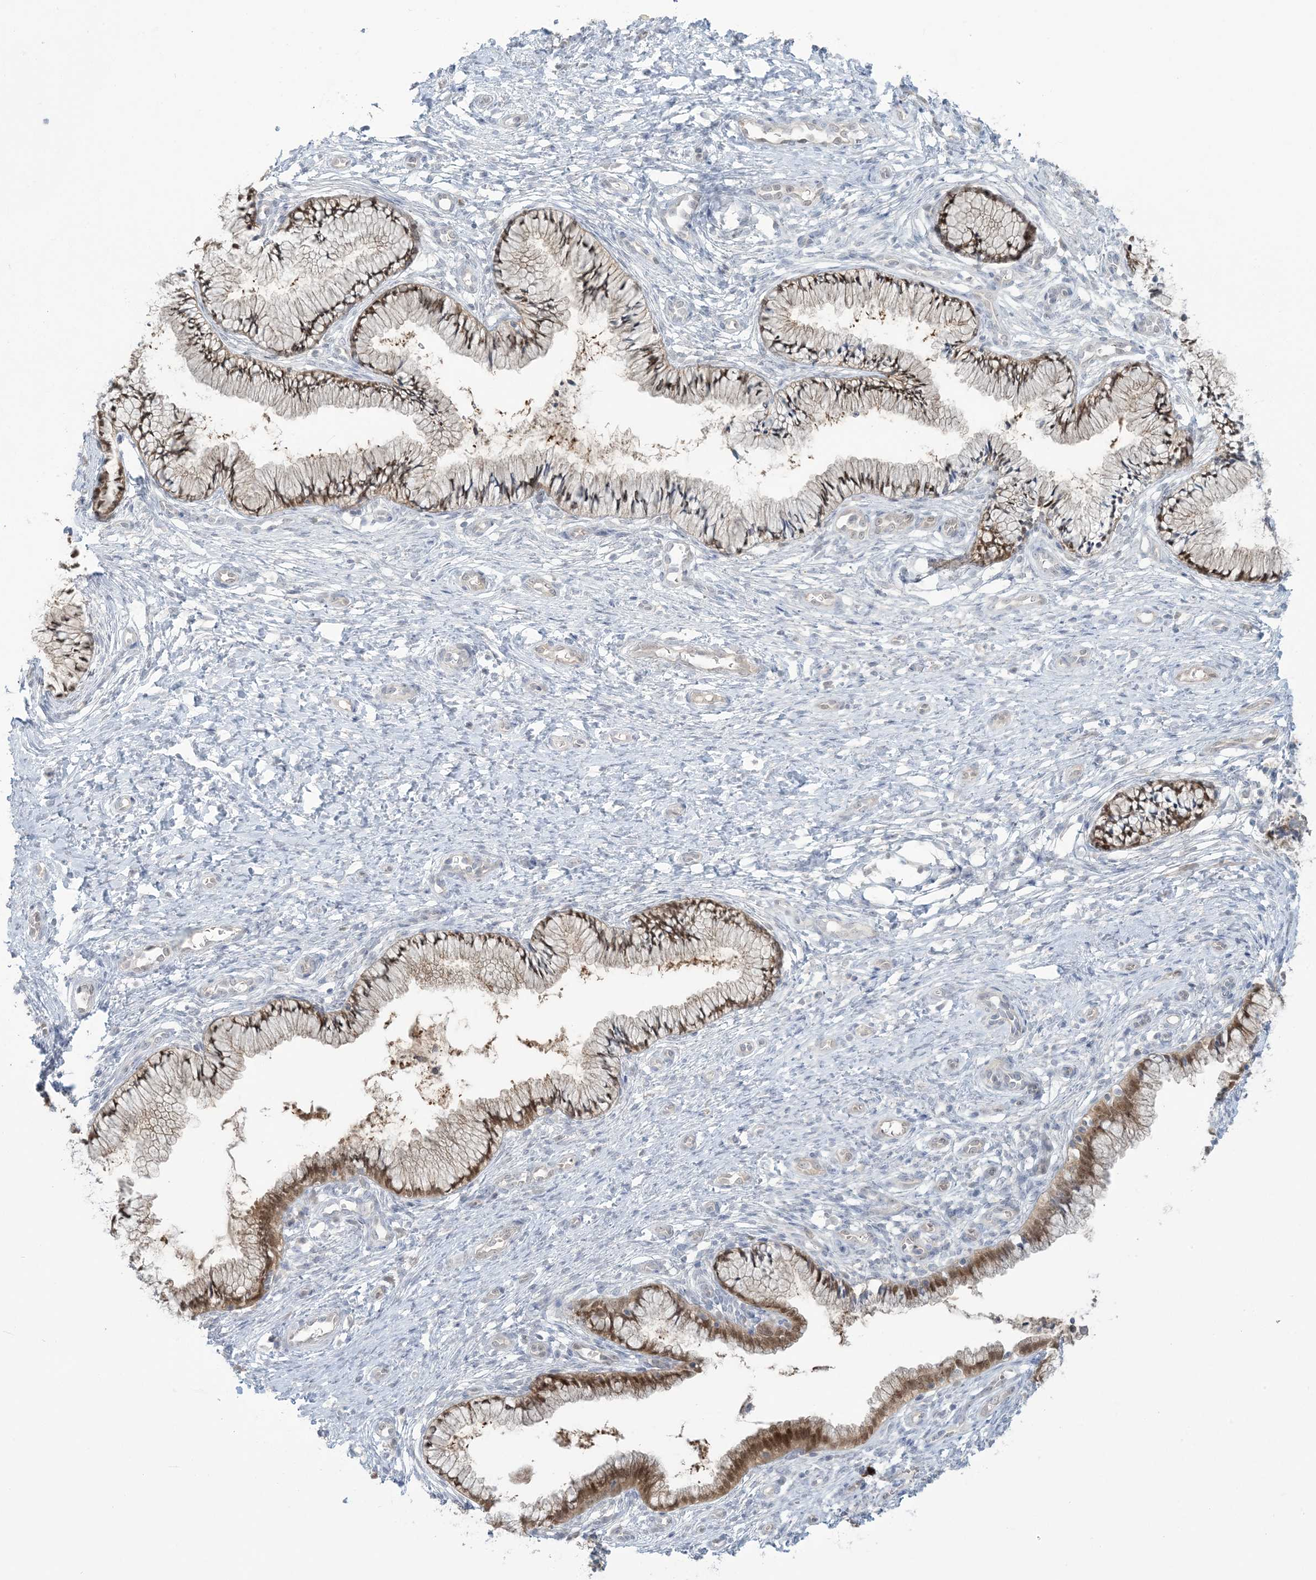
{"staining": {"intensity": "moderate", "quantity": ">75%", "location": "cytoplasmic/membranous,nuclear"}, "tissue": "cervix", "cell_type": "Glandular cells", "image_type": "normal", "snomed": [{"axis": "morphology", "description": "Normal tissue, NOS"}, {"axis": "topography", "description": "Cervix"}], "caption": "Human cervix stained with a brown dye demonstrates moderate cytoplasmic/membranous,nuclear positive staining in about >75% of glandular cells.", "gene": "NRBP2", "patient": {"sex": "female", "age": 36}}